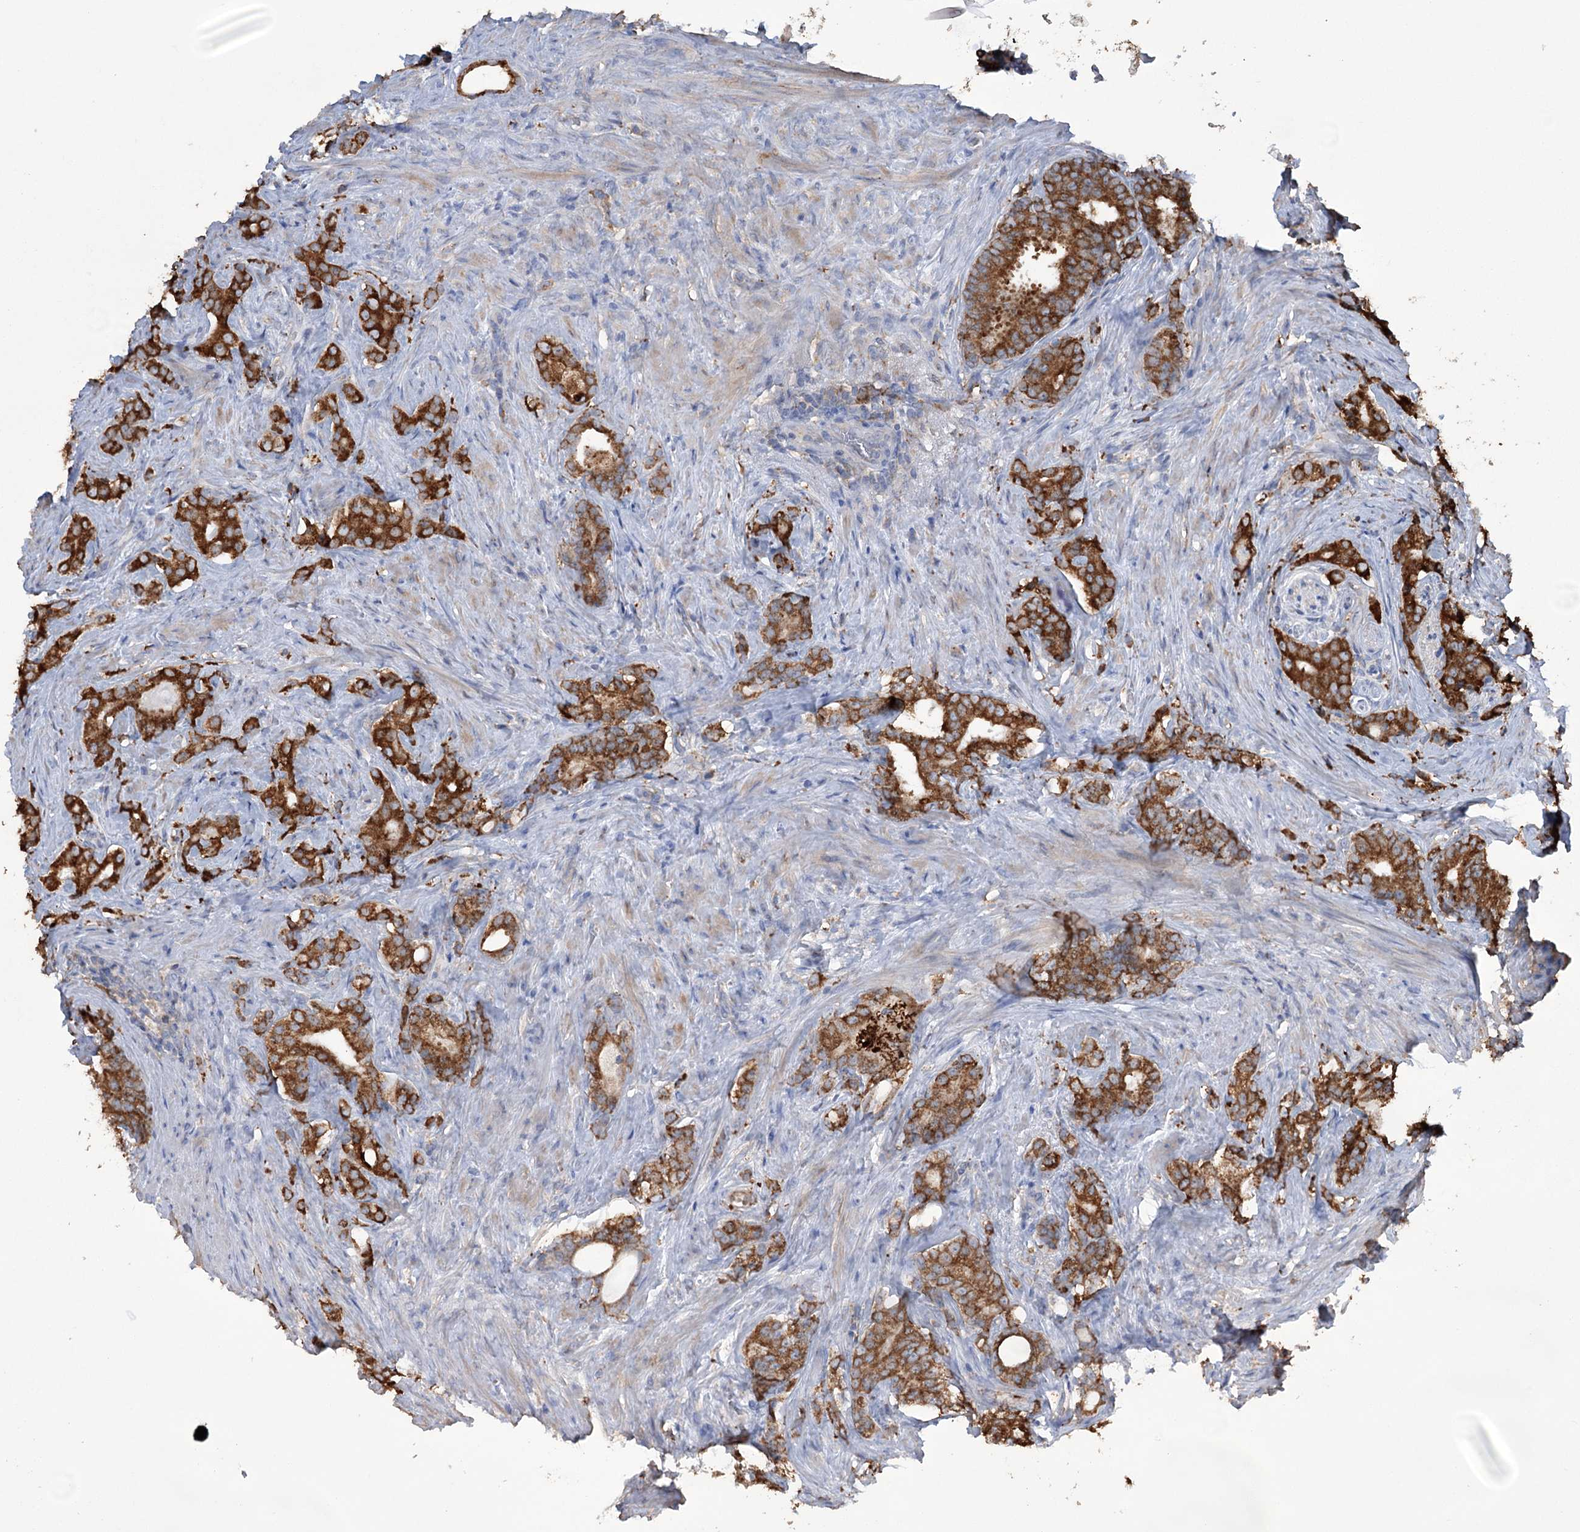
{"staining": {"intensity": "strong", "quantity": ">75%", "location": "cytoplasmic/membranous"}, "tissue": "prostate cancer", "cell_type": "Tumor cells", "image_type": "cancer", "snomed": [{"axis": "morphology", "description": "Adenocarcinoma, Low grade"}, {"axis": "topography", "description": "Prostate"}], "caption": "Prostate adenocarcinoma (low-grade) tissue displays strong cytoplasmic/membranous expression in approximately >75% of tumor cells, visualized by immunohistochemistry. (brown staining indicates protein expression, while blue staining denotes nuclei).", "gene": "TRIM71", "patient": {"sex": "male", "age": 71}}